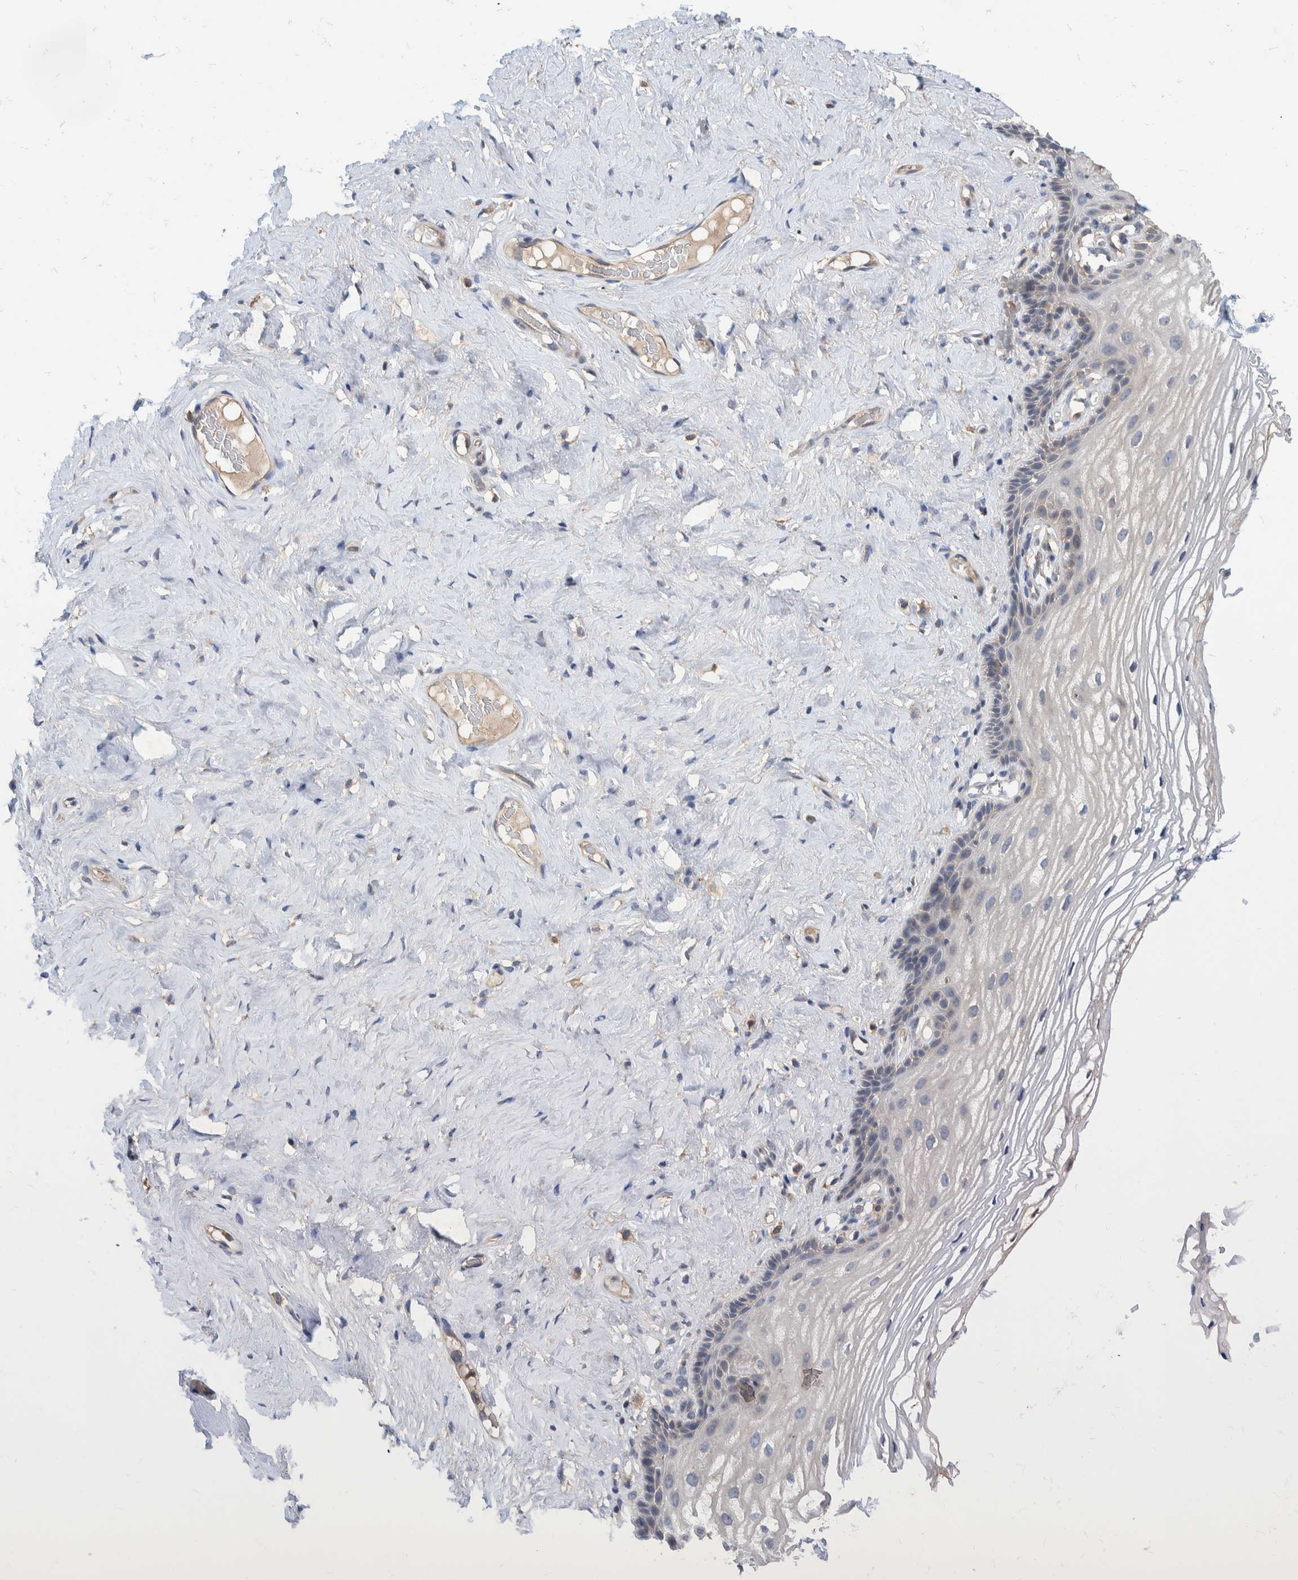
{"staining": {"intensity": "weak", "quantity": "<25%", "location": "cytoplasmic/membranous"}, "tissue": "vagina", "cell_type": "Squamous epithelial cells", "image_type": "normal", "snomed": [{"axis": "morphology", "description": "Normal tissue, NOS"}, {"axis": "morphology", "description": "Adenocarcinoma, NOS"}, {"axis": "topography", "description": "Rectum"}, {"axis": "topography", "description": "Vagina"}], "caption": "This photomicrograph is of benign vagina stained with IHC to label a protein in brown with the nuclei are counter-stained blue. There is no expression in squamous epithelial cells.", "gene": "PLPBP", "patient": {"sex": "female", "age": 71}}